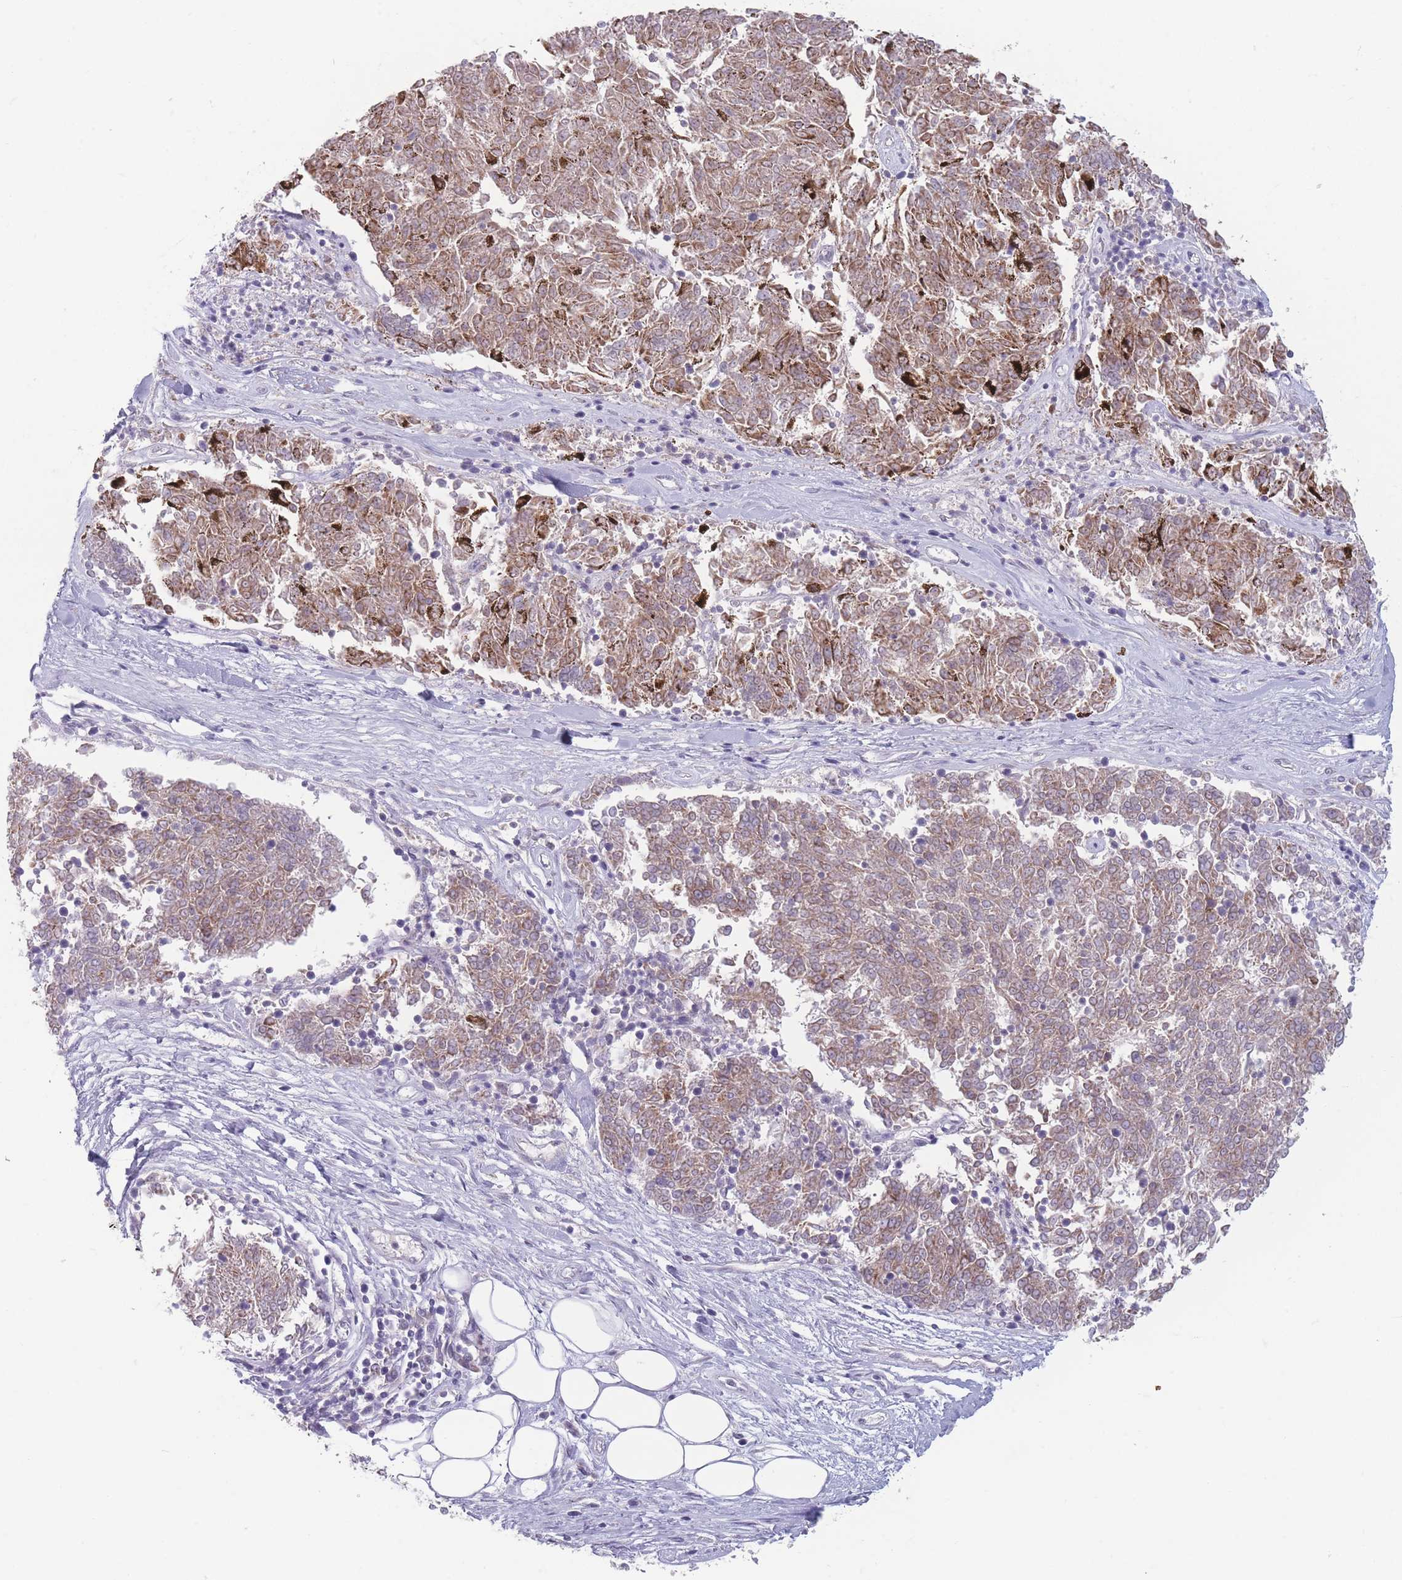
{"staining": {"intensity": "moderate", "quantity": ">75%", "location": "cytoplasmic/membranous"}, "tissue": "melanoma", "cell_type": "Tumor cells", "image_type": "cancer", "snomed": [{"axis": "morphology", "description": "Malignant melanoma, NOS"}, {"axis": "topography", "description": "Skin"}], "caption": "A micrograph of malignant melanoma stained for a protein reveals moderate cytoplasmic/membranous brown staining in tumor cells.", "gene": "ARID3B", "patient": {"sex": "female", "age": 72}}